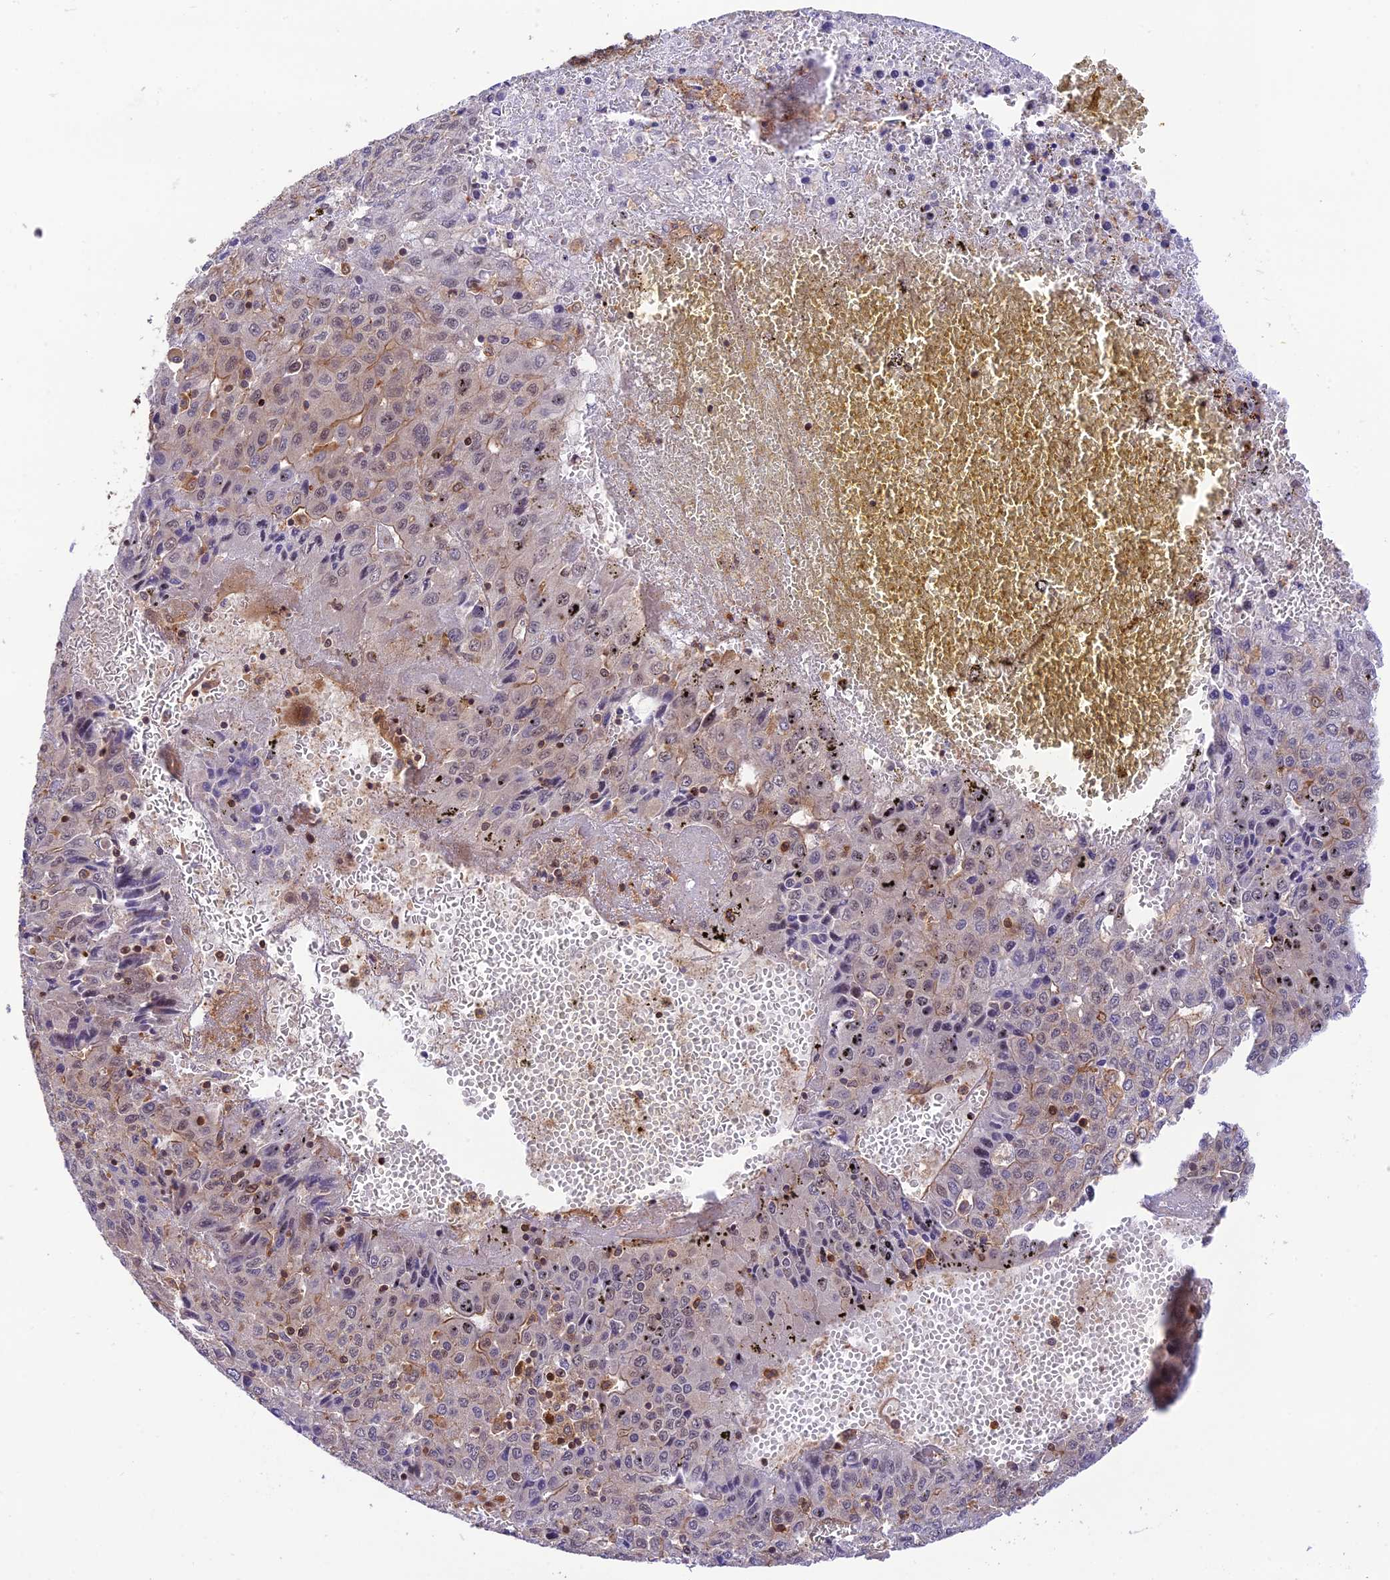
{"staining": {"intensity": "moderate", "quantity": "<25%", "location": "cytoplasmic/membranous"}, "tissue": "liver cancer", "cell_type": "Tumor cells", "image_type": "cancer", "snomed": [{"axis": "morphology", "description": "Carcinoma, Hepatocellular, NOS"}, {"axis": "topography", "description": "Liver"}], "caption": "An image showing moderate cytoplasmic/membranous positivity in approximately <25% of tumor cells in hepatocellular carcinoma (liver), as visualized by brown immunohistochemical staining.", "gene": "EVI5L", "patient": {"sex": "female", "age": 53}}